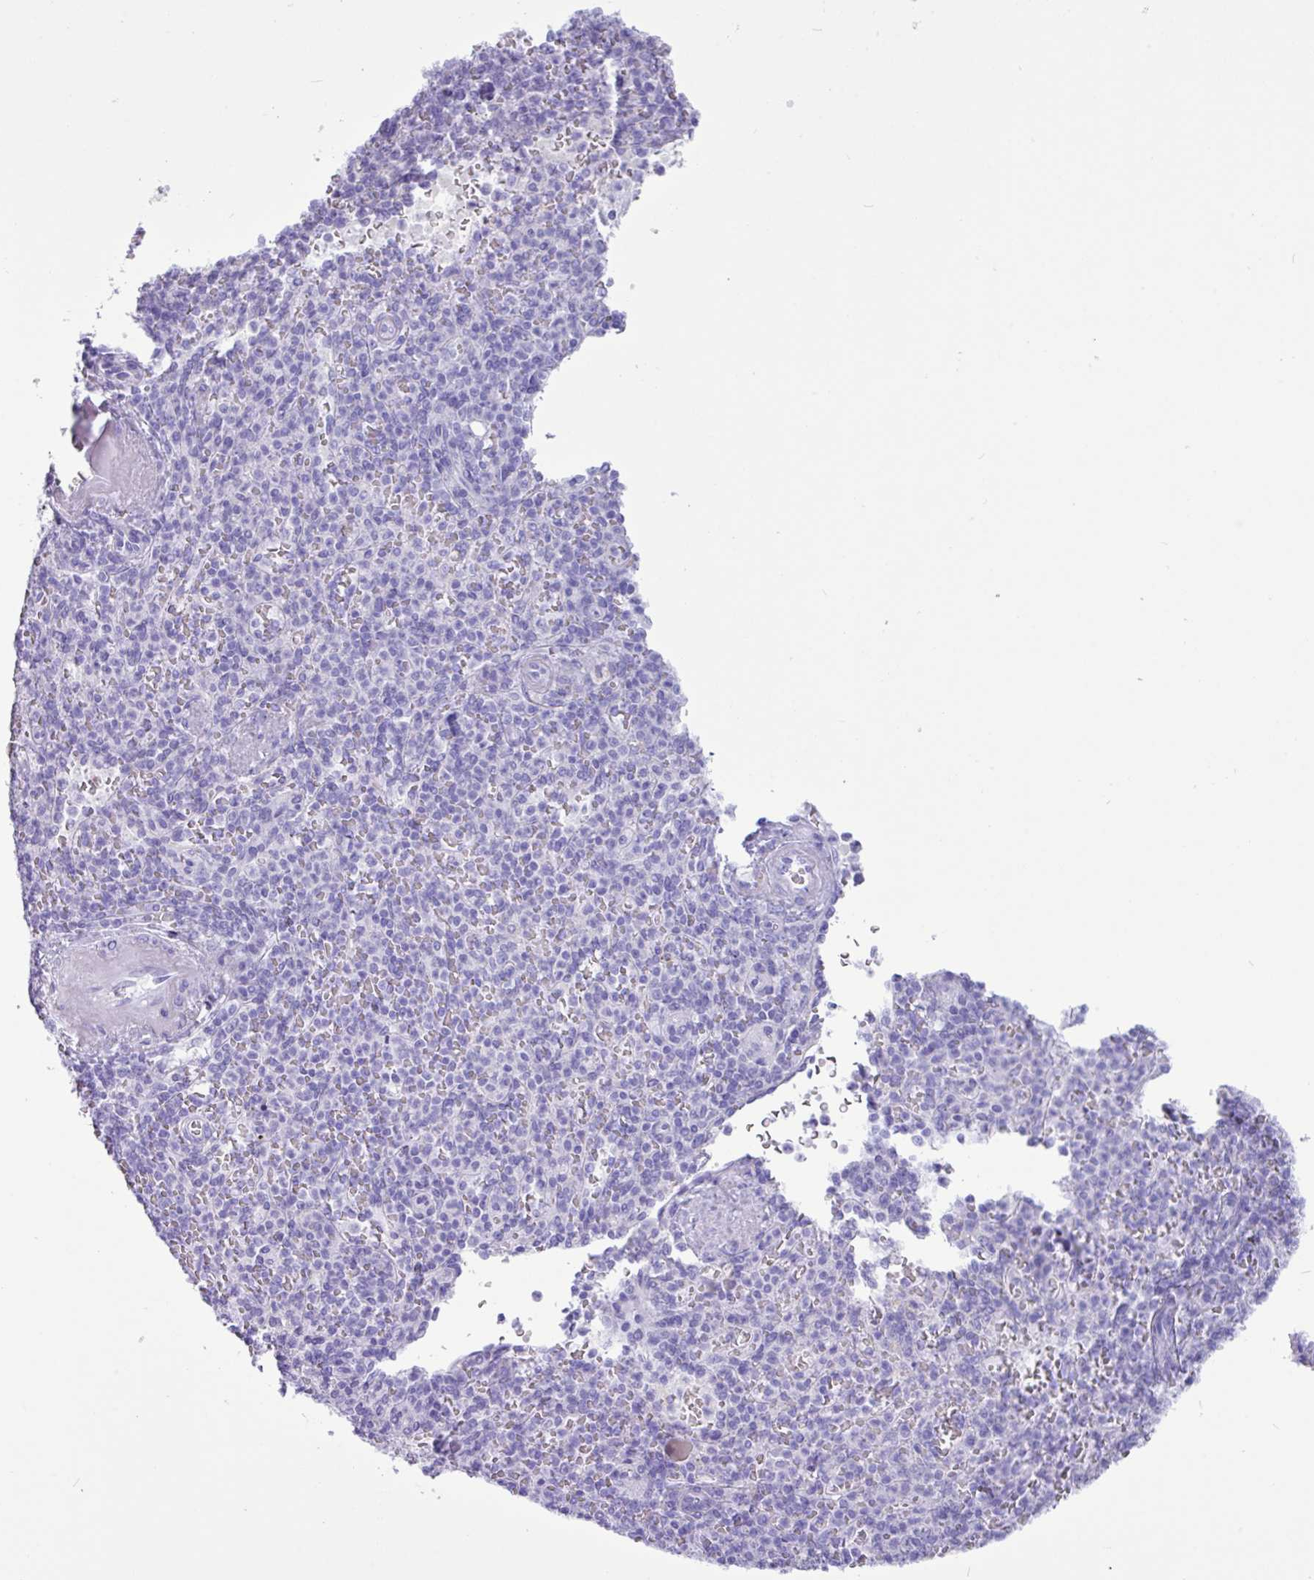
{"staining": {"intensity": "negative", "quantity": "none", "location": "none"}, "tissue": "spleen", "cell_type": "Cells in red pulp", "image_type": "normal", "snomed": [{"axis": "morphology", "description": "Normal tissue, NOS"}, {"axis": "topography", "description": "Spleen"}], "caption": "This is an IHC photomicrograph of unremarkable spleen. There is no positivity in cells in red pulp.", "gene": "CKMT2", "patient": {"sex": "female", "age": 74}}